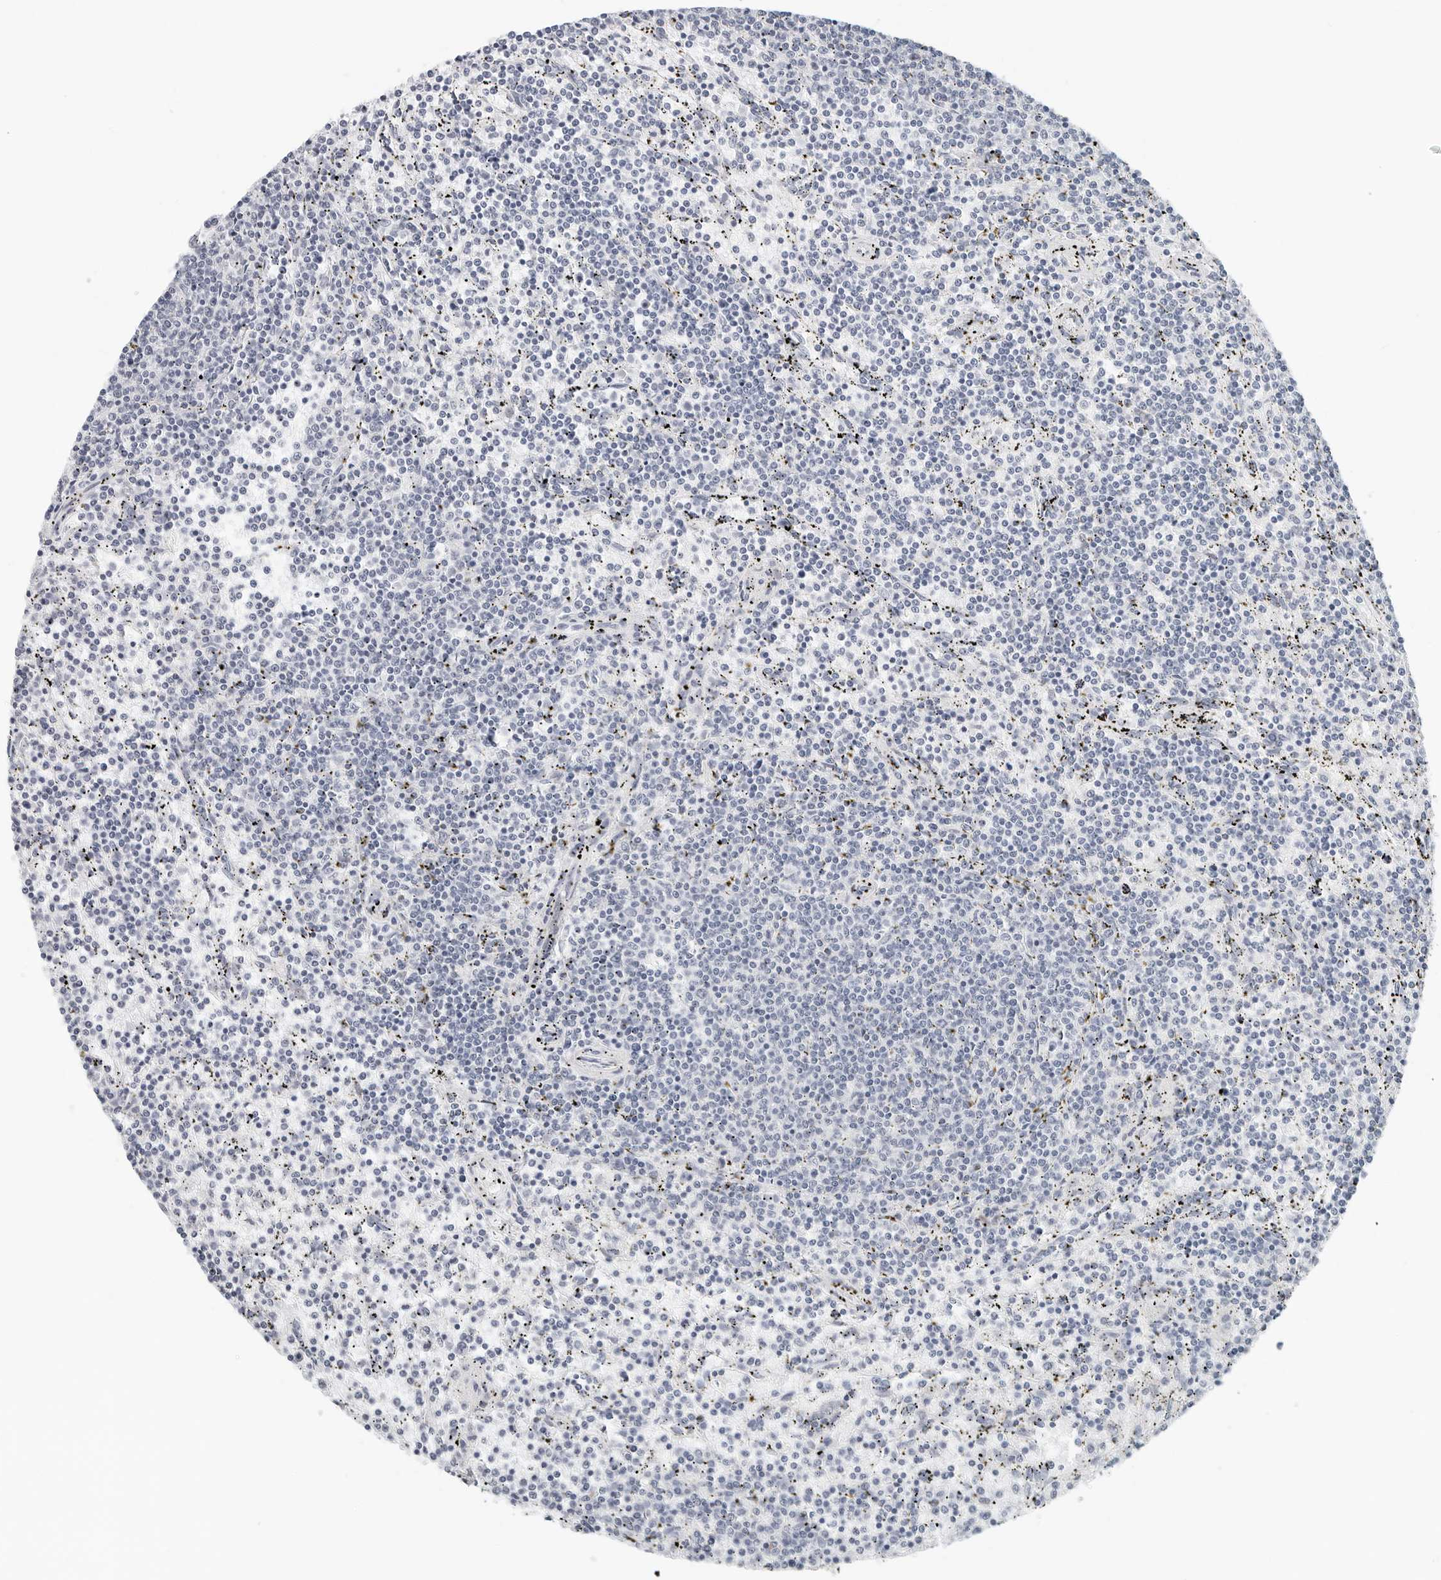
{"staining": {"intensity": "negative", "quantity": "none", "location": "none"}, "tissue": "lymphoma", "cell_type": "Tumor cells", "image_type": "cancer", "snomed": [{"axis": "morphology", "description": "Malignant lymphoma, non-Hodgkin's type, Low grade"}, {"axis": "topography", "description": "Spleen"}], "caption": "Immunohistochemistry (IHC) of malignant lymphoma, non-Hodgkin's type (low-grade) exhibits no expression in tumor cells.", "gene": "NTMT2", "patient": {"sex": "female", "age": 50}}